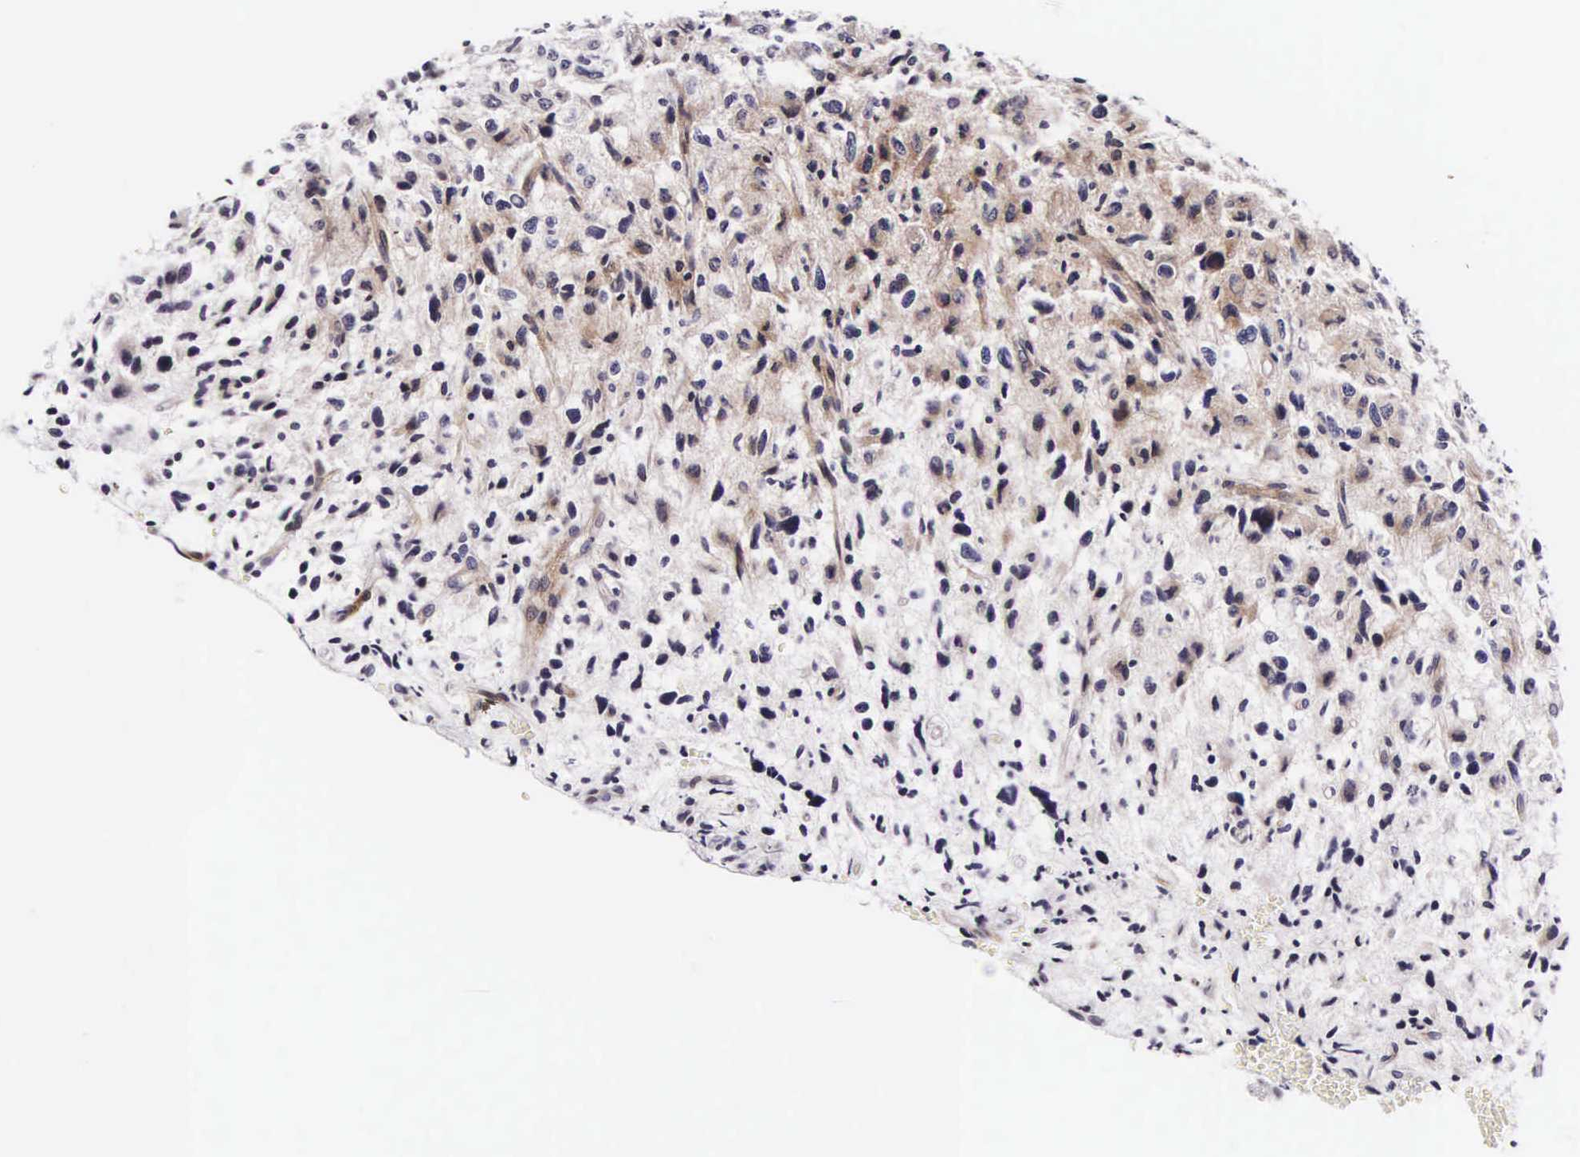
{"staining": {"intensity": "negative", "quantity": "none", "location": "none"}, "tissue": "glioma", "cell_type": "Tumor cells", "image_type": "cancer", "snomed": [{"axis": "morphology", "description": "Glioma, malignant, High grade"}, {"axis": "topography", "description": "Brain"}], "caption": "Malignant glioma (high-grade) was stained to show a protein in brown. There is no significant staining in tumor cells.", "gene": "UPRT", "patient": {"sex": "female", "age": 60}}